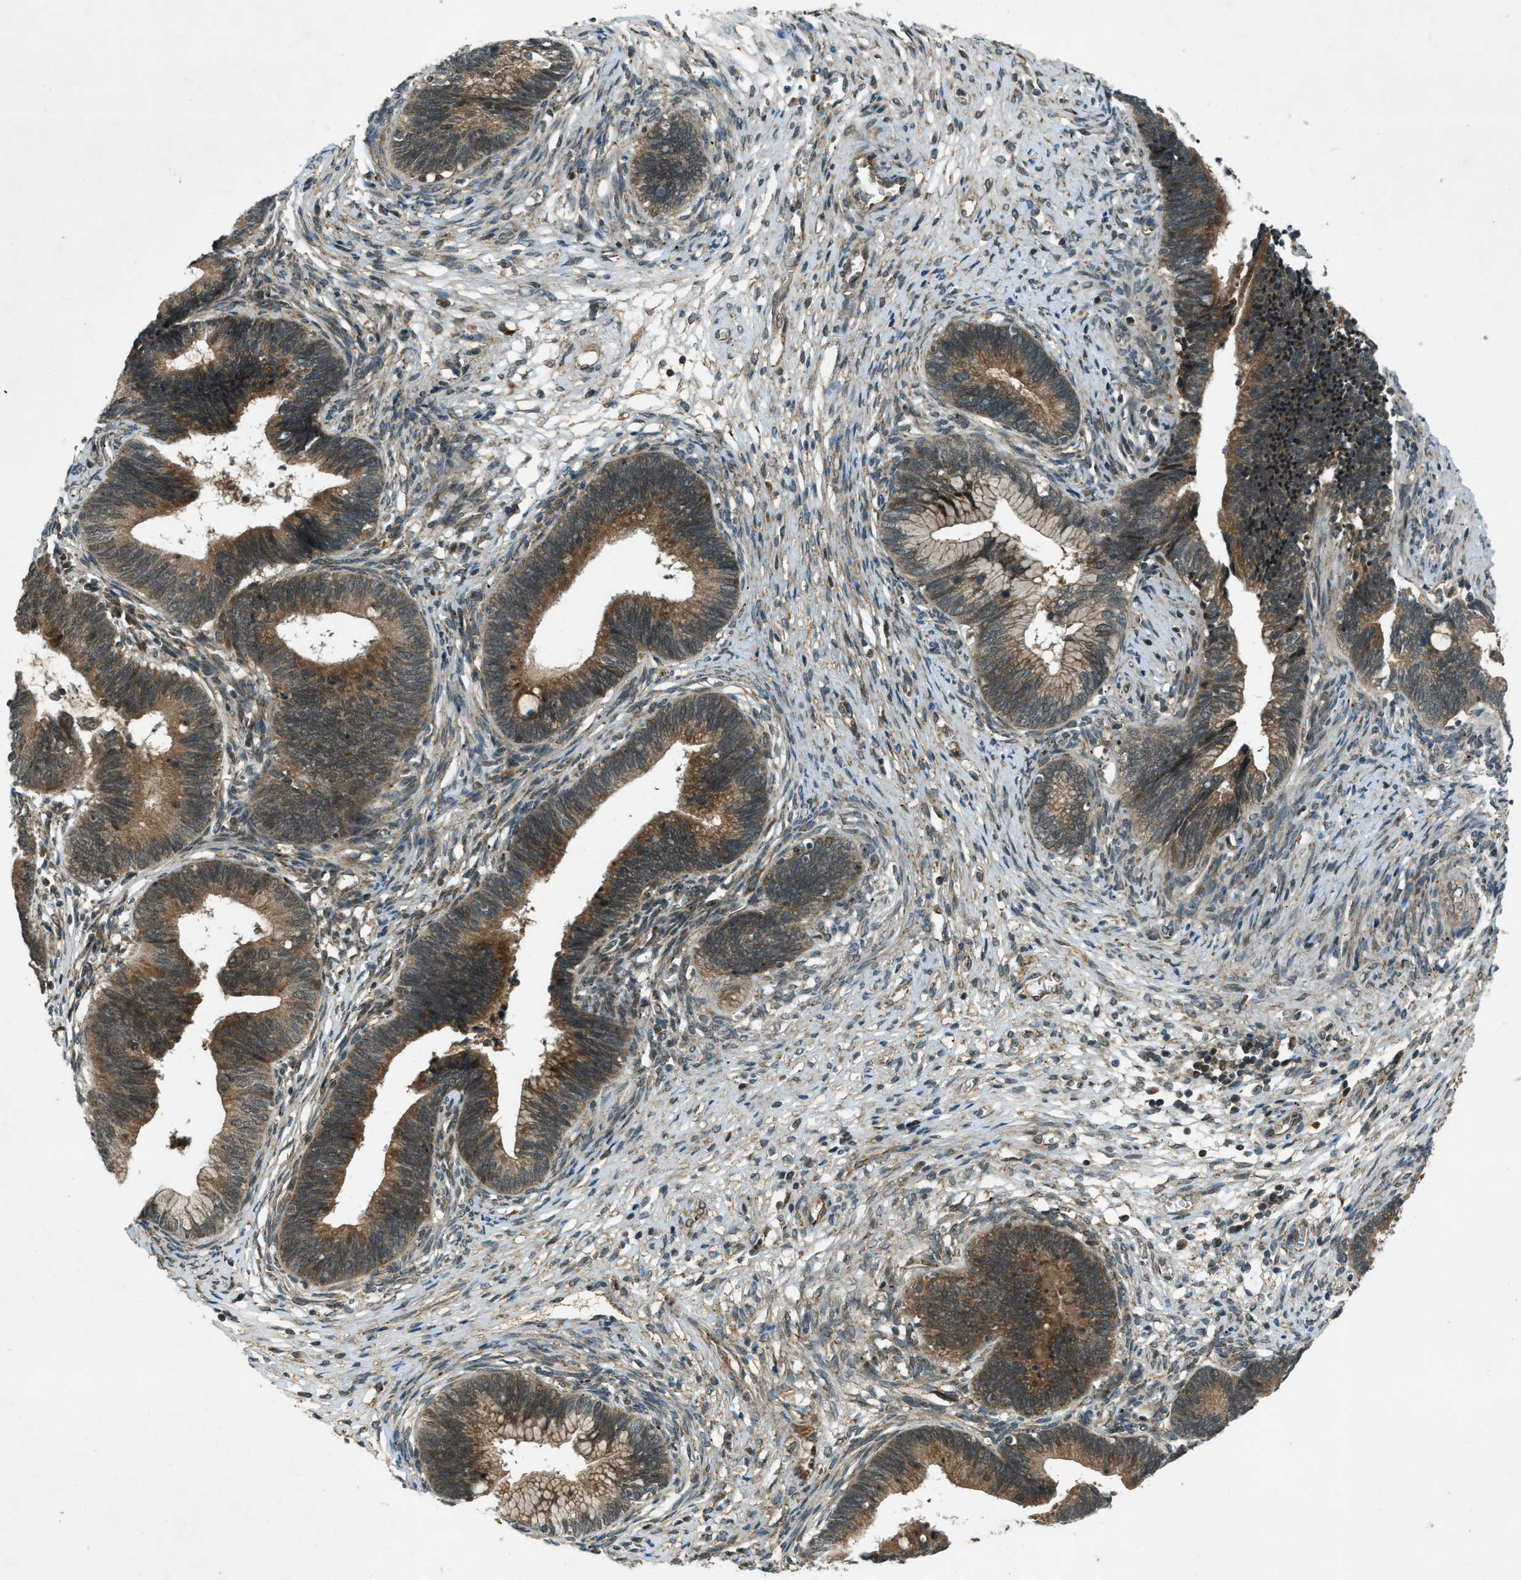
{"staining": {"intensity": "moderate", "quantity": ">75%", "location": "cytoplasmic/membranous"}, "tissue": "cervical cancer", "cell_type": "Tumor cells", "image_type": "cancer", "snomed": [{"axis": "morphology", "description": "Adenocarcinoma, NOS"}, {"axis": "topography", "description": "Cervix"}], "caption": "High-magnification brightfield microscopy of adenocarcinoma (cervical) stained with DAB (3,3'-diaminobenzidine) (brown) and counterstained with hematoxylin (blue). tumor cells exhibit moderate cytoplasmic/membranous expression is appreciated in about>75% of cells. The staining is performed using DAB (3,3'-diaminobenzidine) brown chromogen to label protein expression. The nuclei are counter-stained blue using hematoxylin.", "gene": "EIF2AK3", "patient": {"sex": "female", "age": 44}}